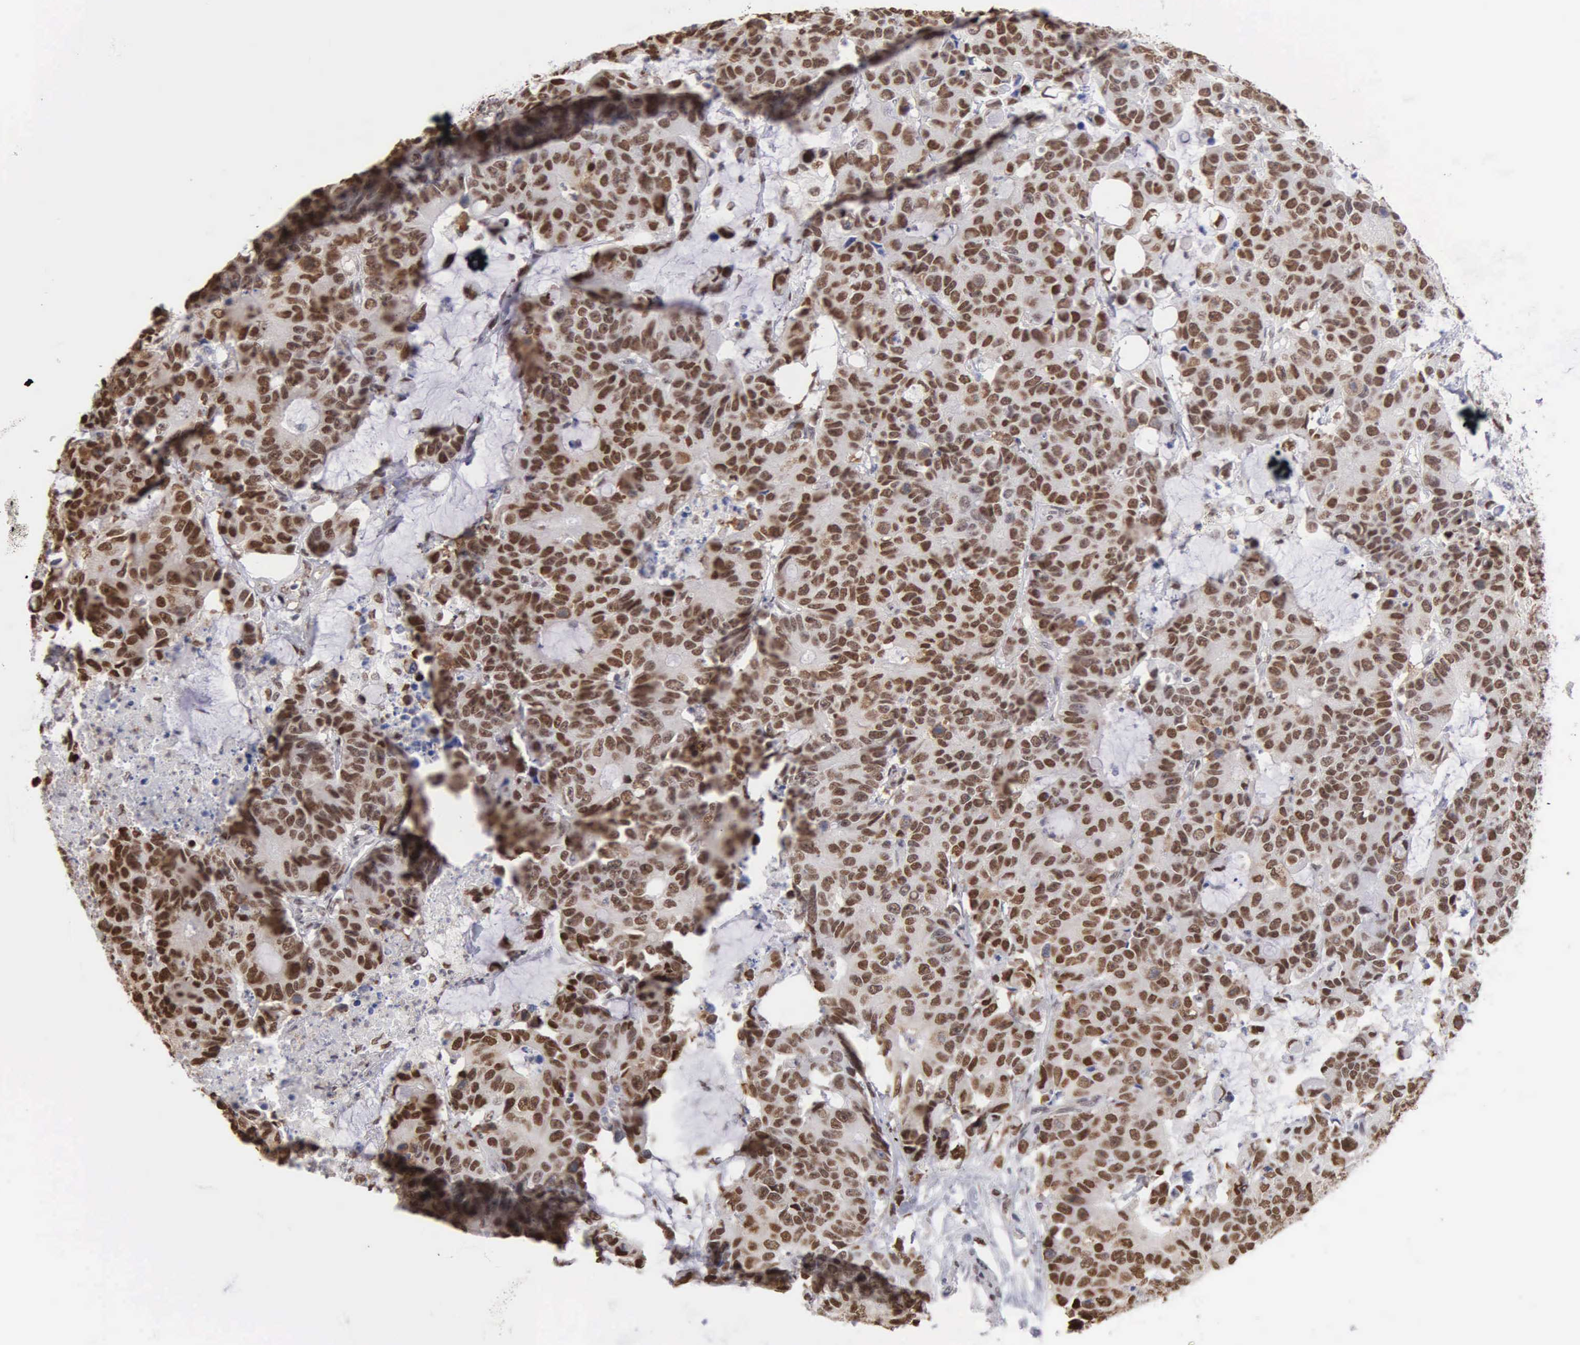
{"staining": {"intensity": "strong", "quantity": ">75%", "location": "nuclear"}, "tissue": "colorectal cancer", "cell_type": "Tumor cells", "image_type": "cancer", "snomed": [{"axis": "morphology", "description": "Adenocarcinoma, NOS"}, {"axis": "topography", "description": "Colon"}], "caption": "Colorectal adenocarcinoma tissue reveals strong nuclear staining in about >75% of tumor cells The staining was performed using DAB (3,3'-diaminobenzidine), with brown indicating positive protein expression. Nuclei are stained blue with hematoxylin.", "gene": "CCNG1", "patient": {"sex": "female", "age": 86}}